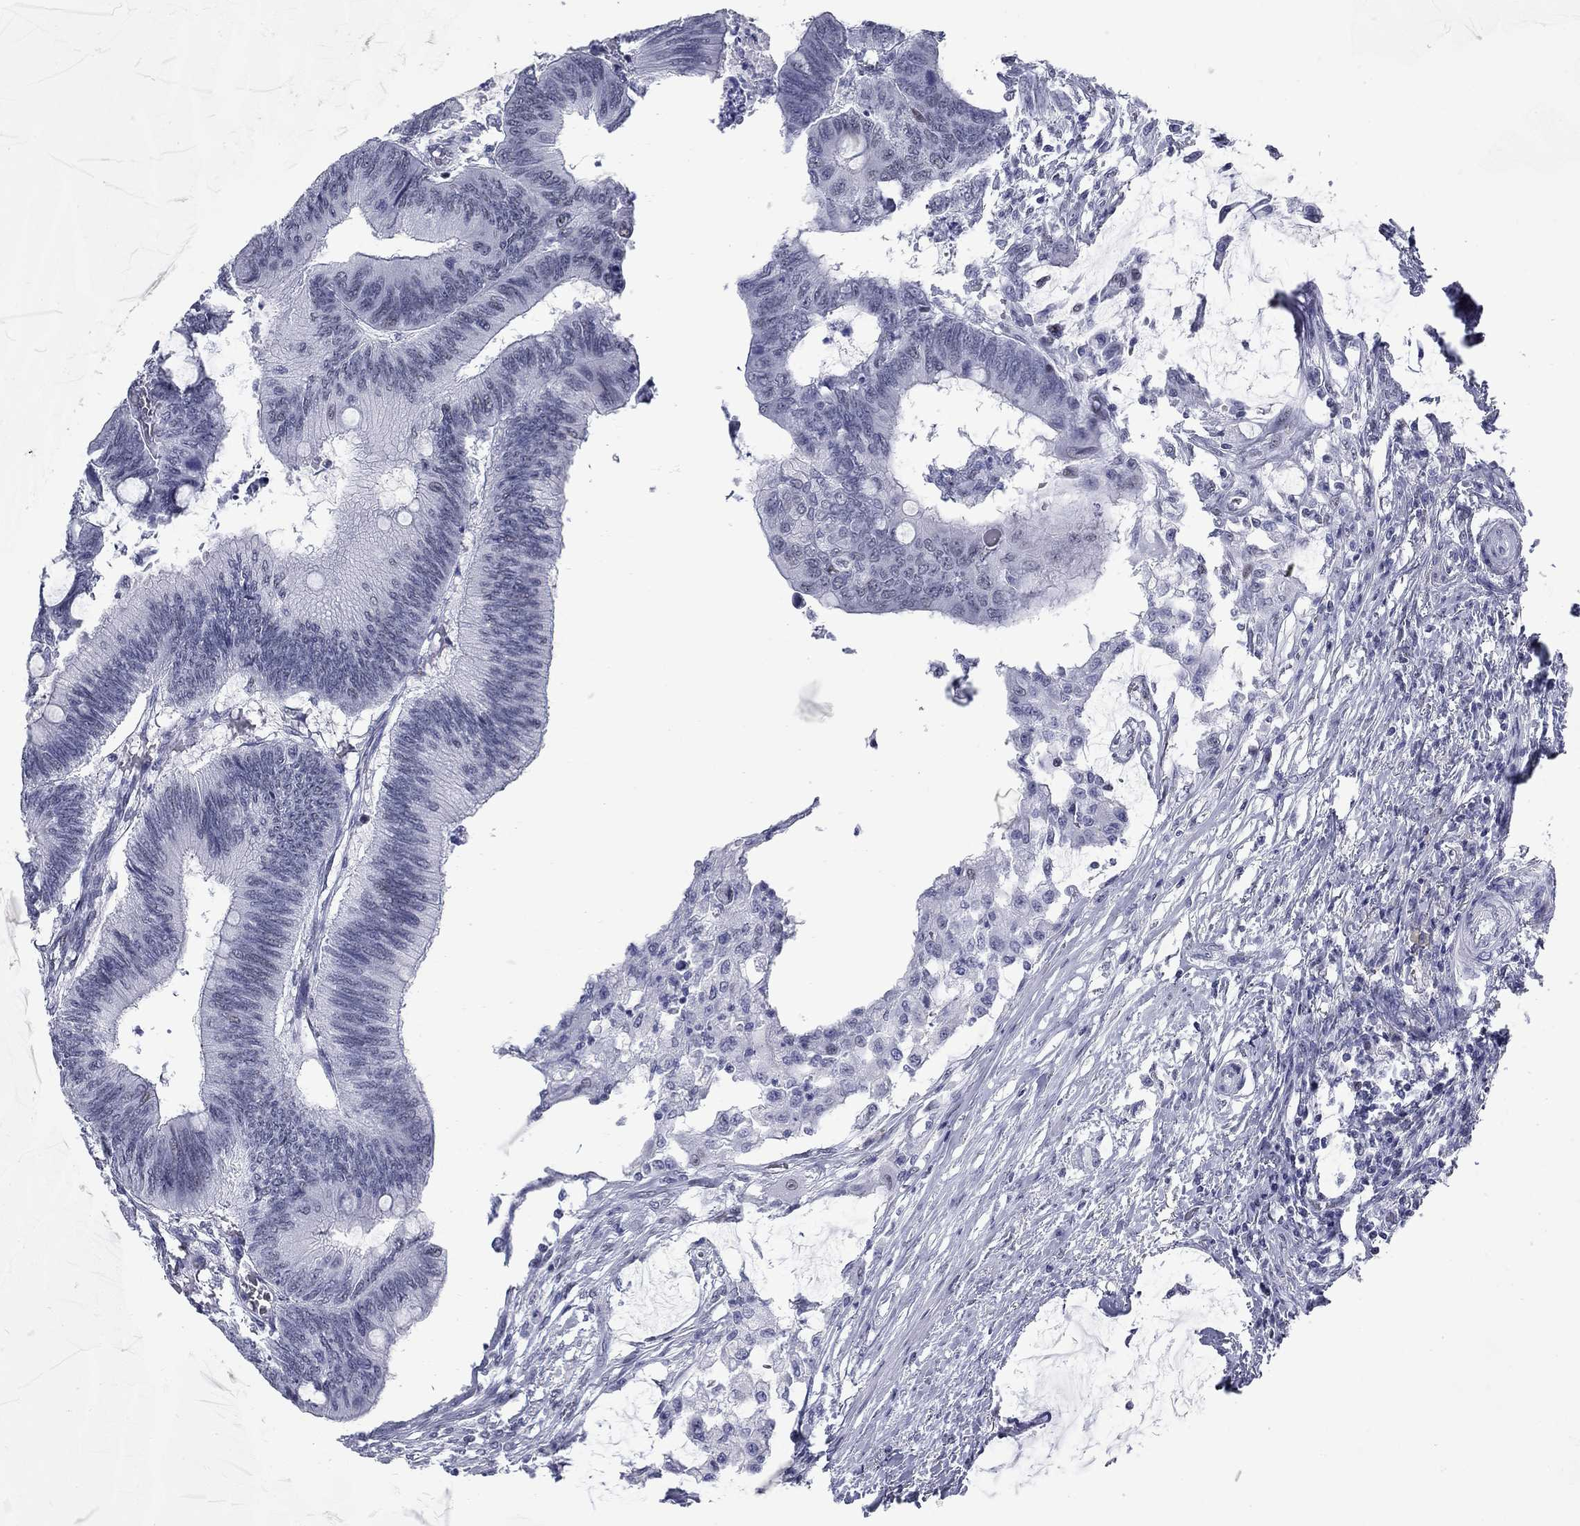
{"staining": {"intensity": "negative", "quantity": "none", "location": "none"}, "tissue": "colorectal cancer", "cell_type": "Tumor cells", "image_type": "cancer", "snomed": [{"axis": "morphology", "description": "Normal tissue, NOS"}, {"axis": "morphology", "description": "Adenocarcinoma, NOS"}, {"axis": "topography", "description": "Rectum"}, {"axis": "topography", "description": "Peripheral nerve tissue"}], "caption": "Protein analysis of colorectal adenocarcinoma shows no significant positivity in tumor cells. (DAB immunohistochemistry, high magnification).", "gene": "ASF1B", "patient": {"sex": "male", "age": 92}}